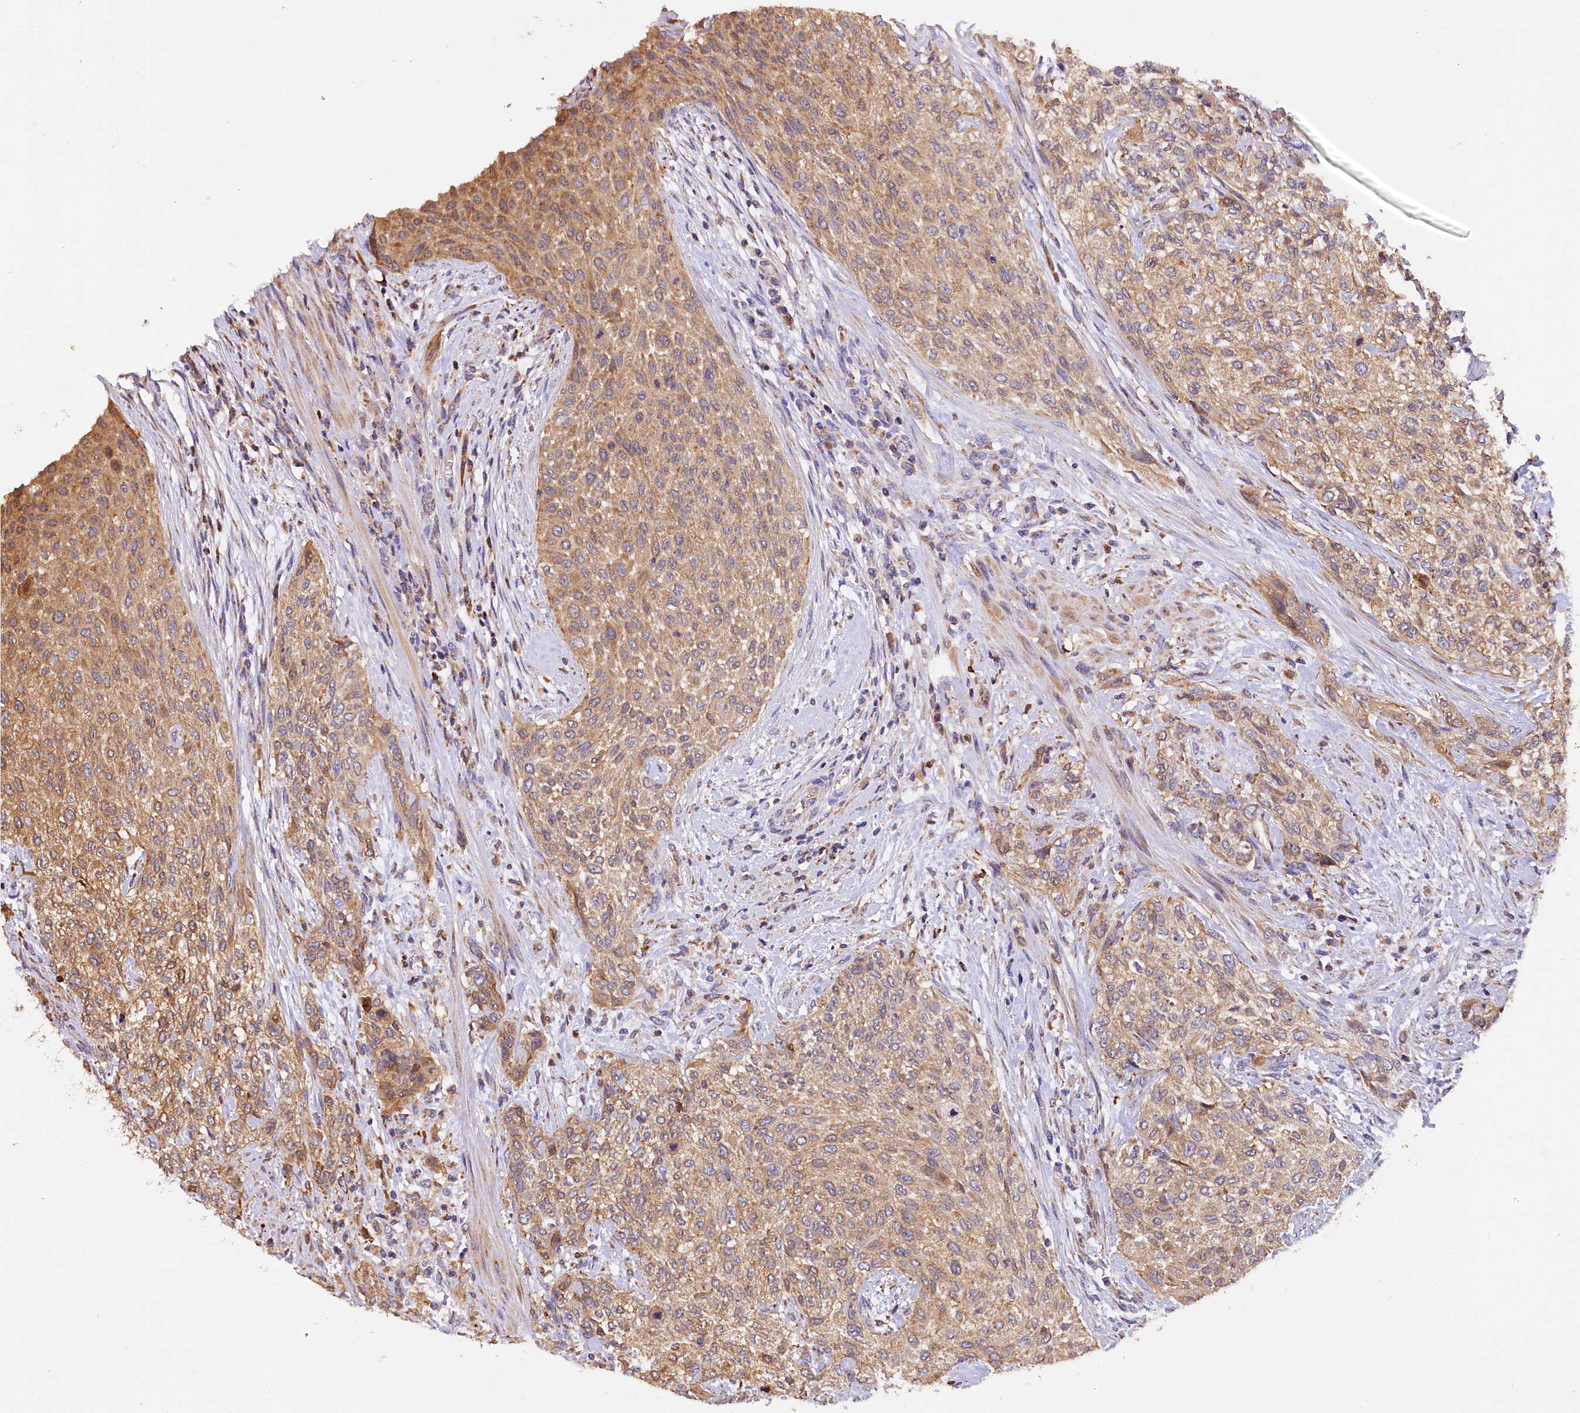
{"staining": {"intensity": "moderate", "quantity": ">75%", "location": "cytoplasmic/membranous"}, "tissue": "urothelial cancer", "cell_type": "Tumor cells", "image_type": "cancer", "snomed": [{"axis": "morphology", "description": "Normal tissue, NOS"}, {"axis": "morphology", "description": "Urothelial carcinoma, NOS"}, {"axis": "topography", "description": "Urinary bladder"}, {"axis": "topography", "description": "Peripheral nerve tissue"}], "caption": "Protein staining by IHC shows moderate cytoplasmic/membranous expression in about >75% of tumor cells in transitional cell carcinoma. Using DAB (brown) and hematoxylin (blue) stains, captured at high magnification using brightfield microscopy.", "gene": "TASOR2", "patient": {"sex": "male", "age": 35}}